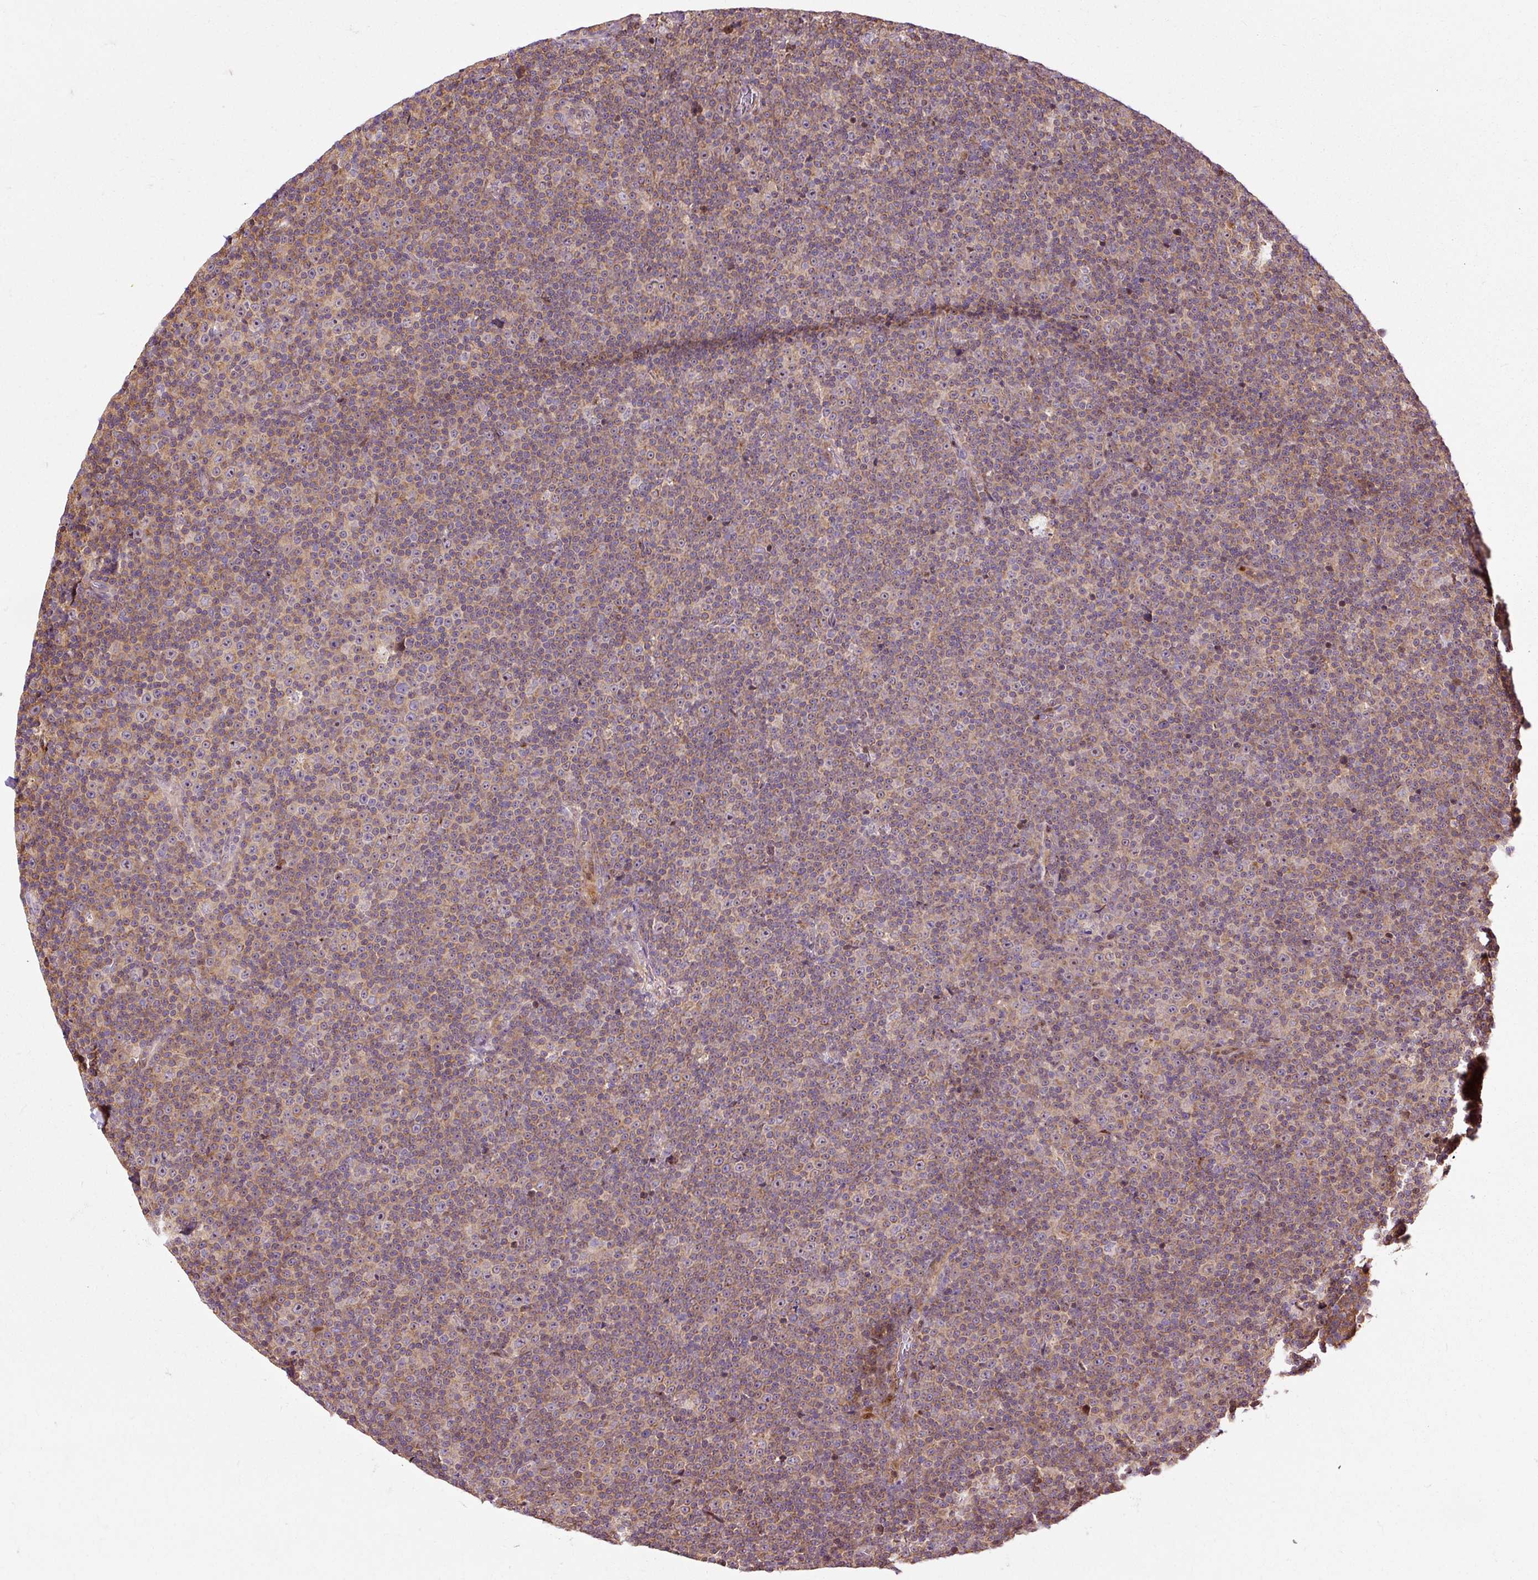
{"staining": {"intensity": "weak", "quantity": "25%-75%", "location": "cytoplasmic/membranous"}, "tissue": "lymphoma", "cell_type": "Tumor cells", "image_type": "cancer", "snomed": [{"axis": "morphology", "description": "Malignant lymphoma, non-Hodgkin's type, Low grade"}, {"axis": "topography", "description": "Lymph node"}], "caption": "Lymphoma tissue reveals weak cytoplasmic/membranous positivity in about 25%-75% of tumor cells (Brightfield microscopy of DAB IHC at high magnification).", "gene": "BOLA3", "patient": {"sex": "female", "age": 67}}